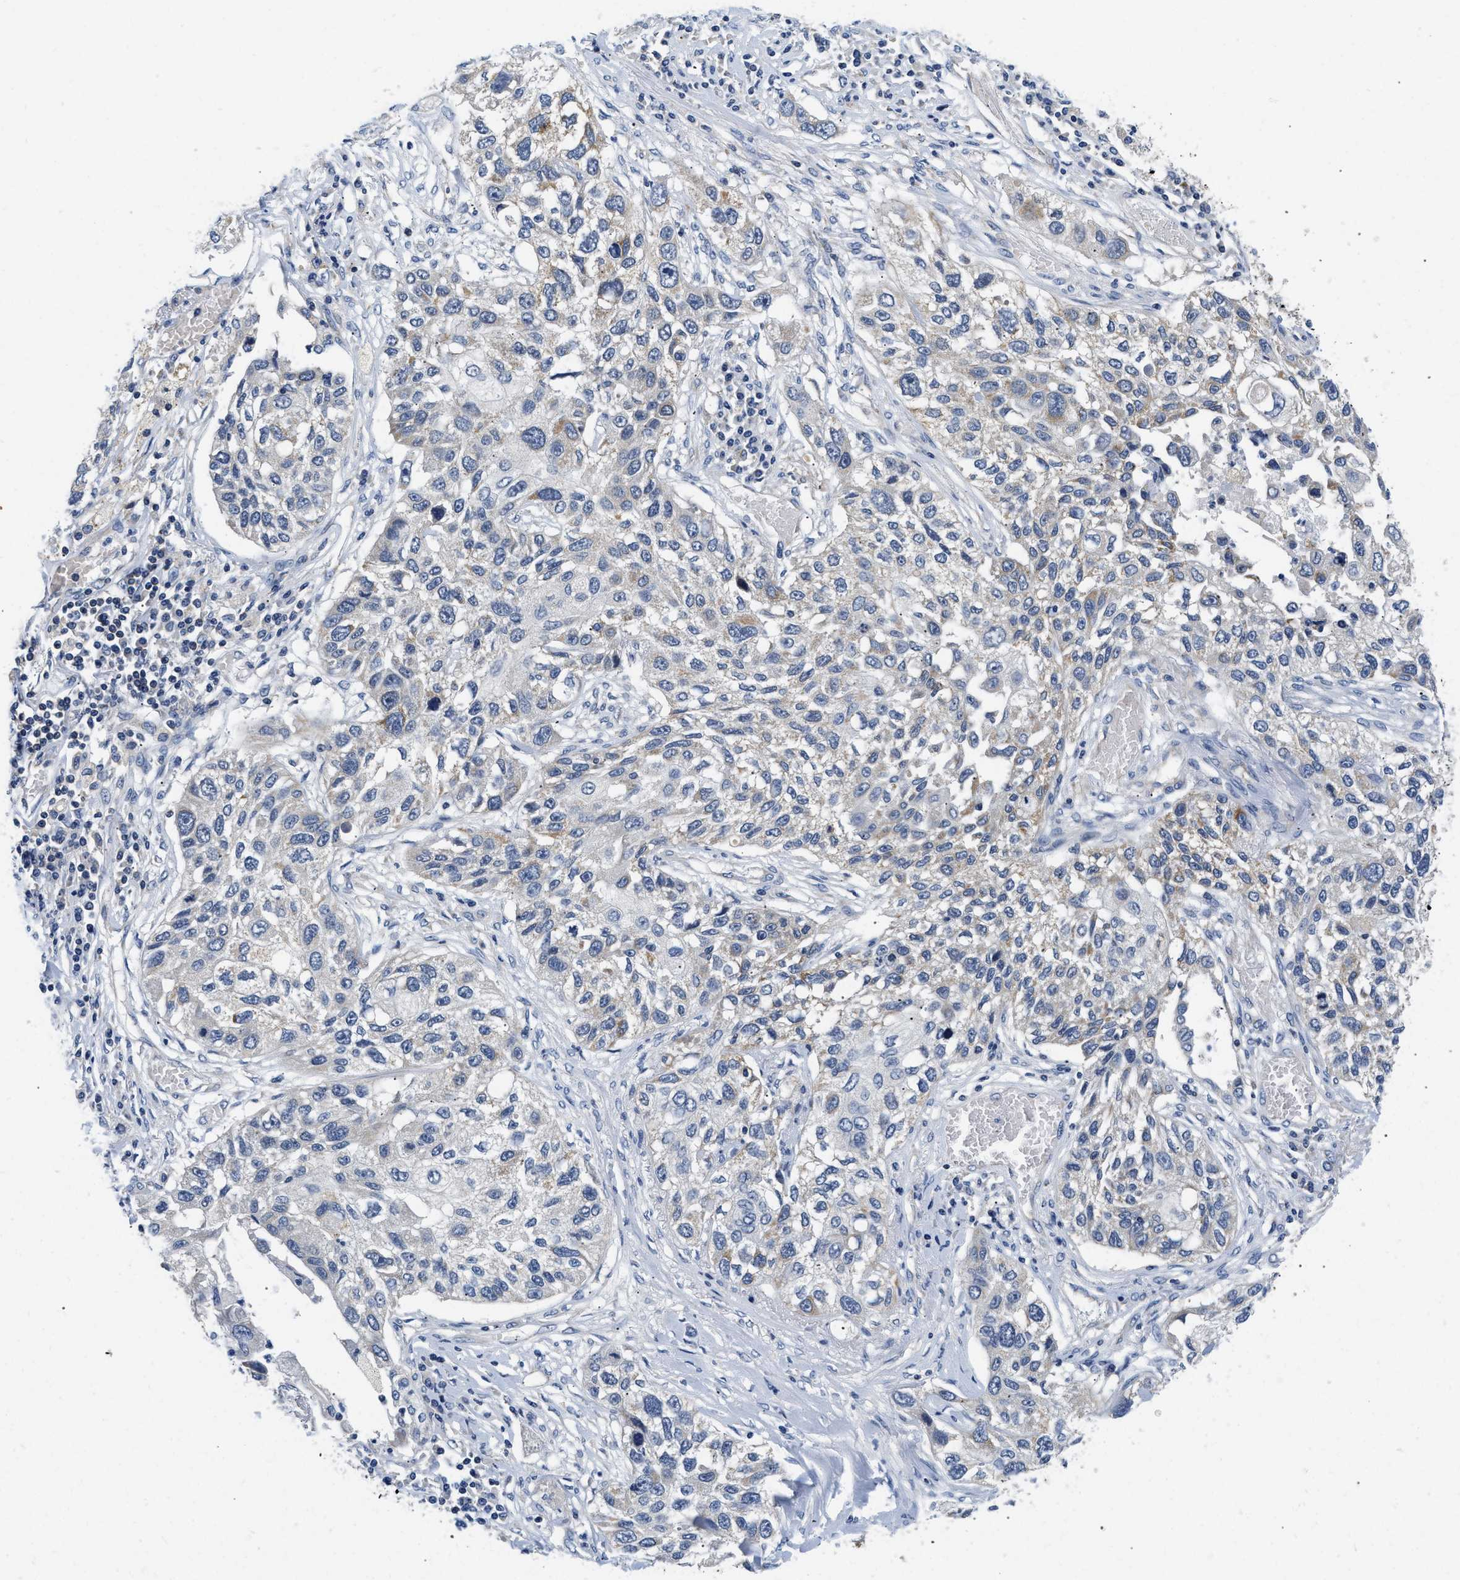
{"staining": {"intensity": "moderate", "quantity": "<25%", "location": "cytoplasmic/membranous"}, "tissue": "lung cancer", "cell_type": "Tumor cells", "image_type": "cancer", "snomed": [{"axis": "morphology", "description": "Squamous cell carcinoma, NOS"}, {"axis": "topography", "description": "Lung"}], "caption": "About <25% of tumor cells in lung cancer (squamous cell carcinoma) display moderate cytoplasmic/membranous protein staining as visualized by brown immunohistochemical staining.", "gene": "PDP1", "patient": {"sex": "male", "age": 71}}